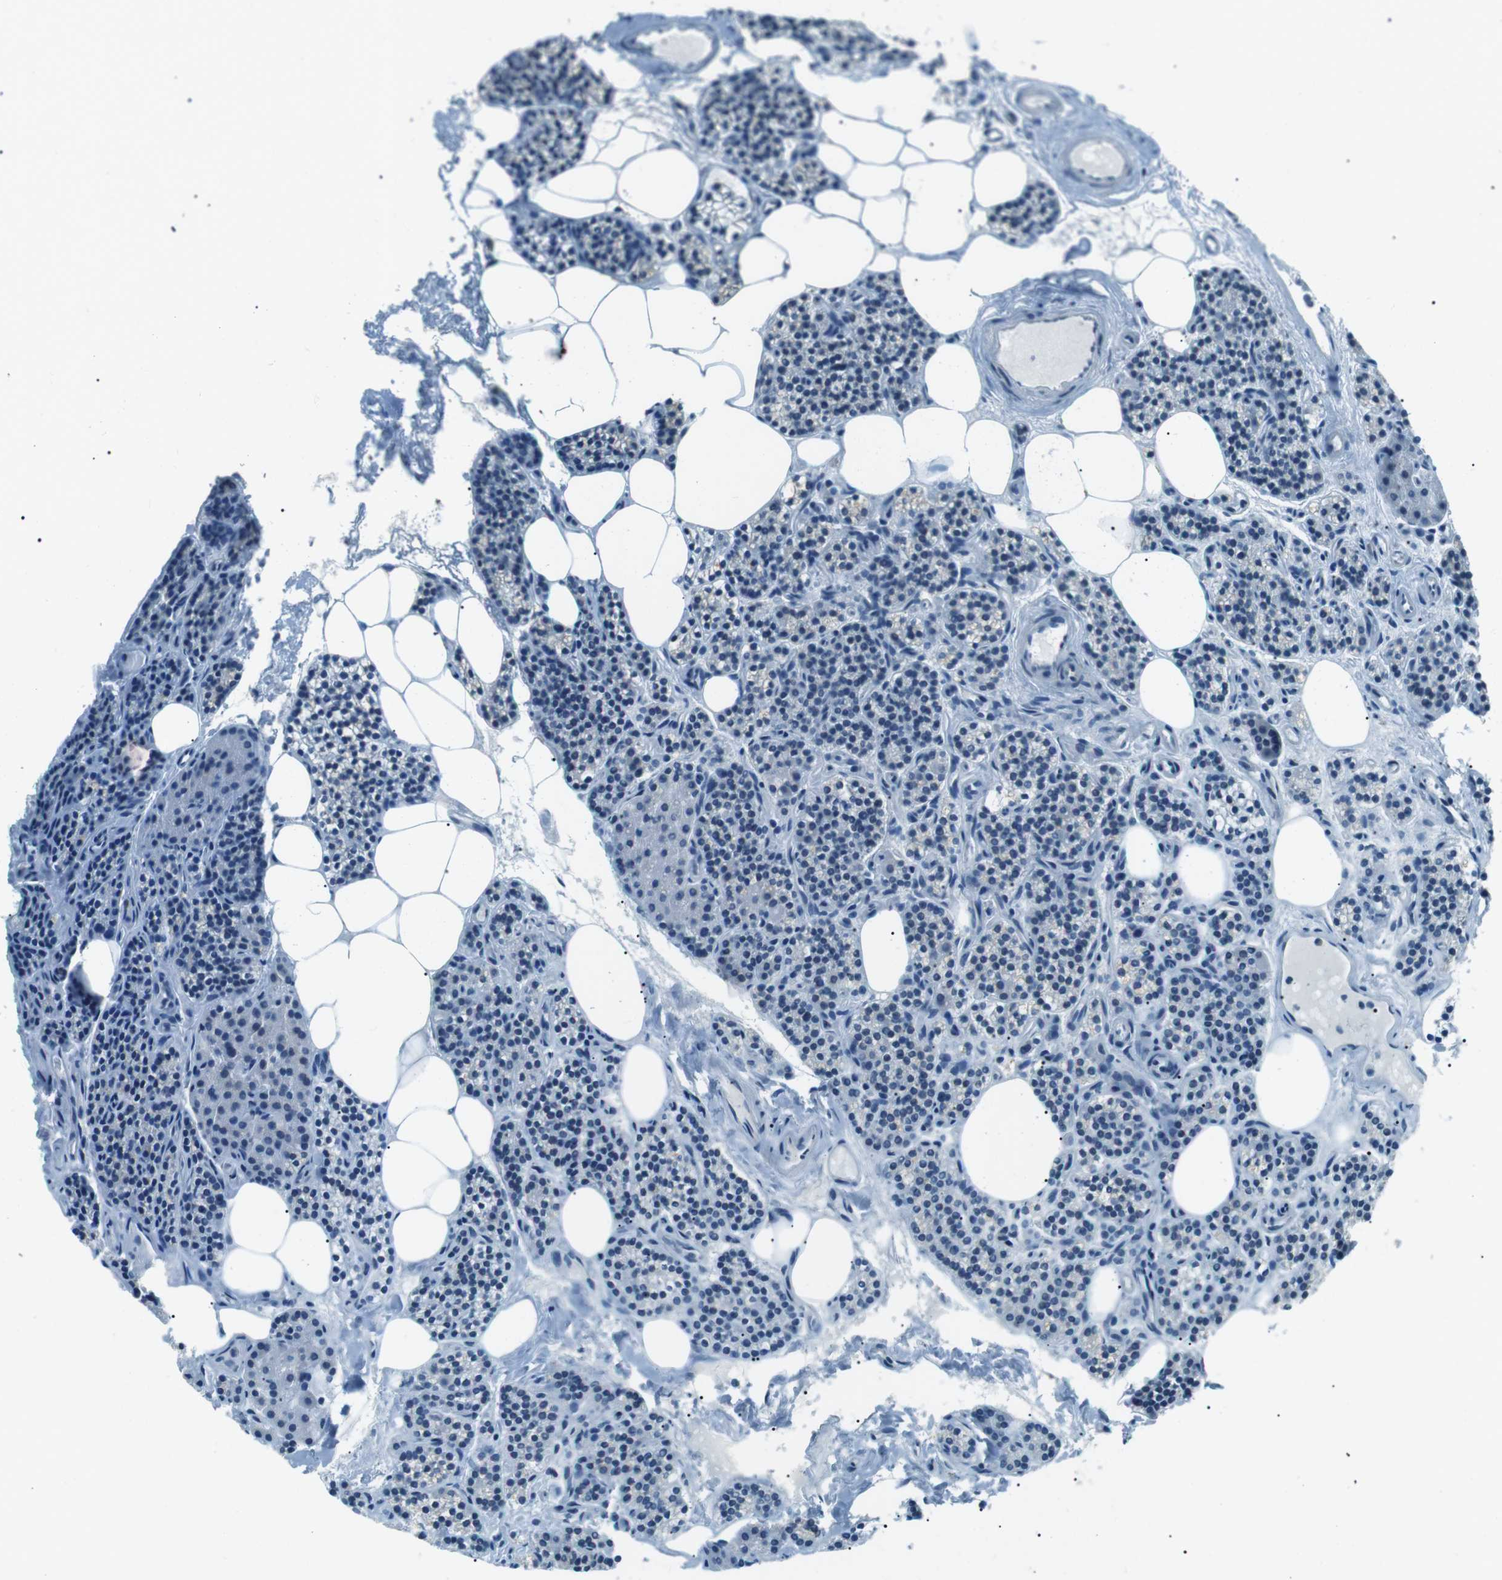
{"staining": {"intensity": "negative", "quantity": "none", "location": "none"}, "tissue": "parathyroid gland", "cell_type": "Glandular cells", "image_type": "normal", "snomed": [{"axis": "morphology", "description": "Normal tissue, NOS"}, {"axis": "morphology", "description": "Adenoma, NOS"}, {"axis": "topography", "description": "Parathyroid gland"}], "caption": "Human parathyroid gland stained for a protein using IHC exhibits no positivity in glandular cells.", "gene": "ENSG00000289724", "patient": {"sex": "female", "age": 74}}